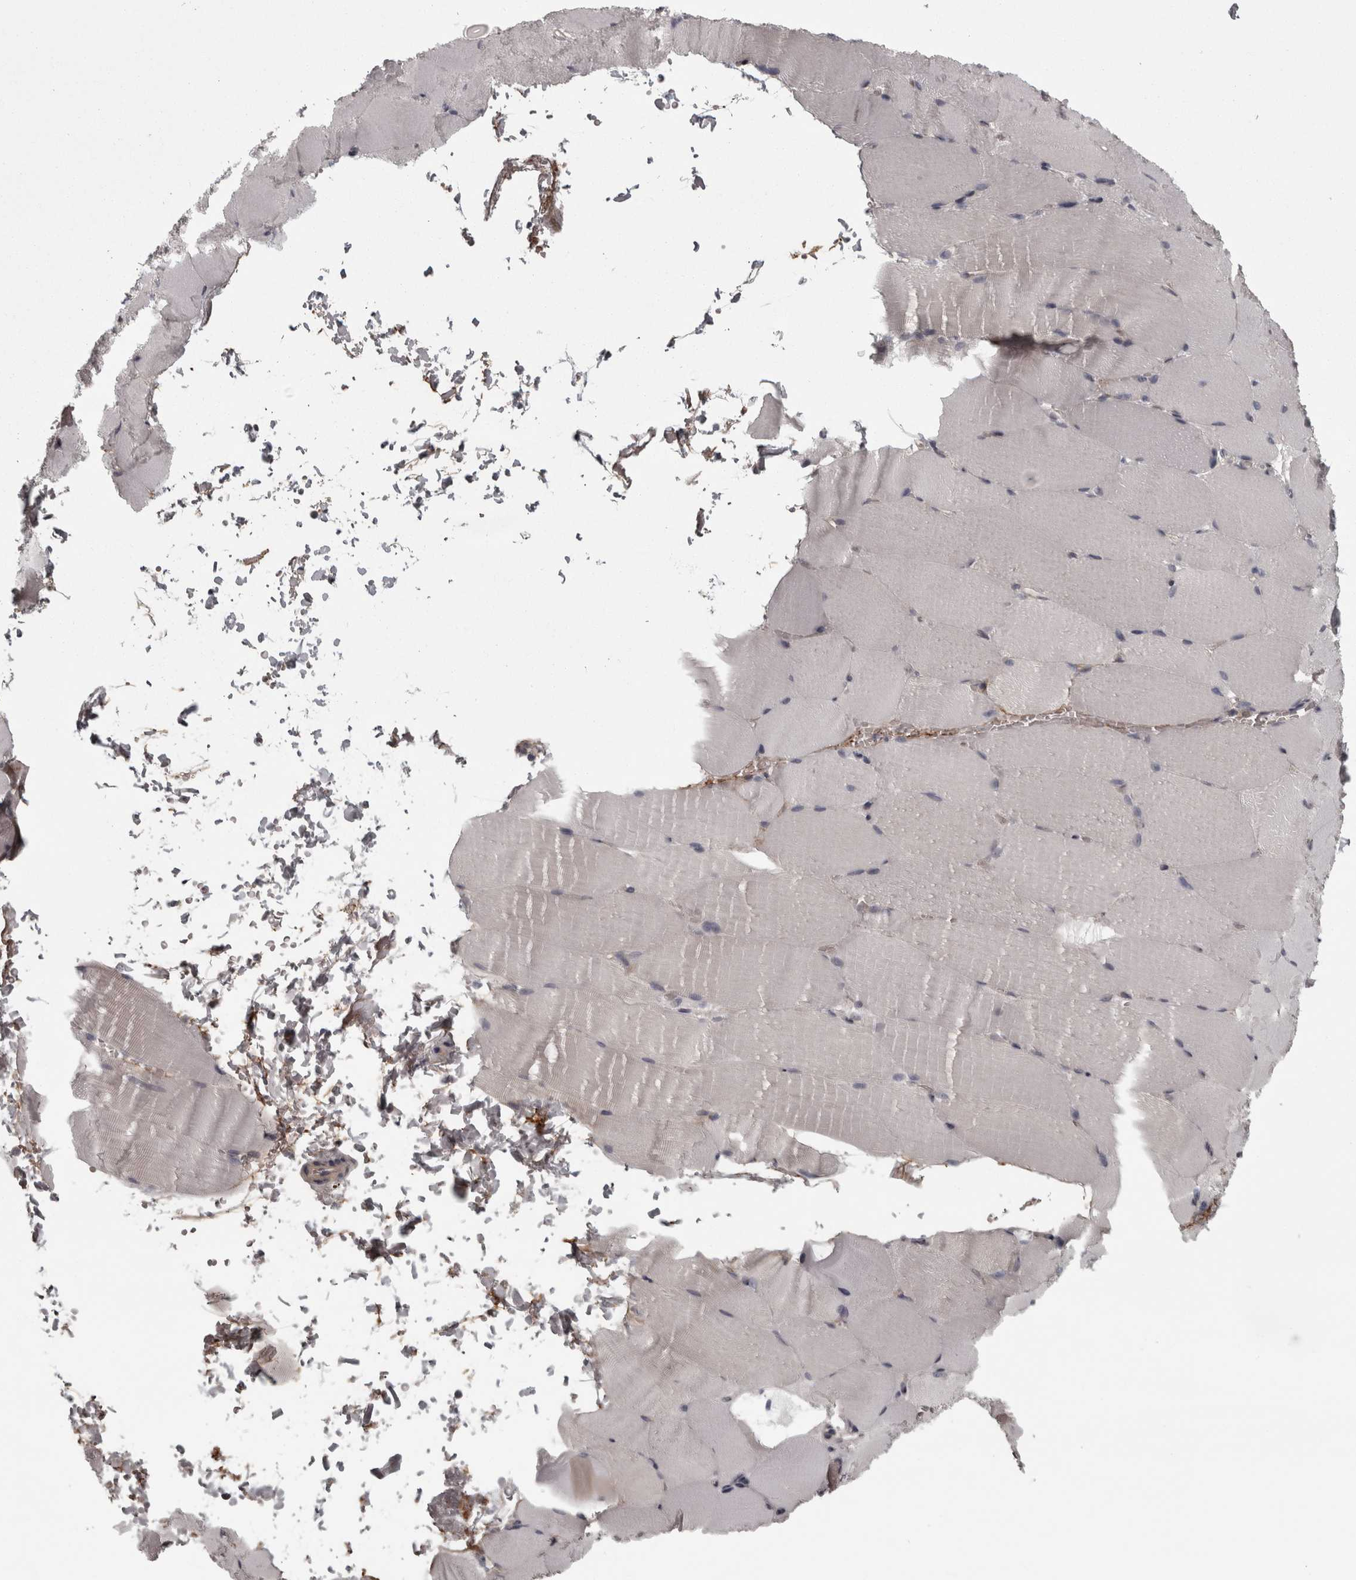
{"staining": {"intensity": "moderate", "quantity": "<25%", "location": "cytoplasmic/membranous"}, "tissue": "skeletal muscle", "cell_type": "Myocytes", "image_type": "normal", "snomed": [{"axis": "morphology", "description": "Normal tissue, NOS"}, {"axis": "topography", "description": "Skeletal muscle"}, {"axis": "topography", "description": "Parathyroid gland"}], "caption": "Protein staining of normal skeletal muscle displays moderate cytoplasmic/membranous expression in about <25% of myocytes. (DAB = brown stain, brightfield microscopy at high magnification).", "gene": "RSU1", "patient": {"sex": "female", "age": 37}}